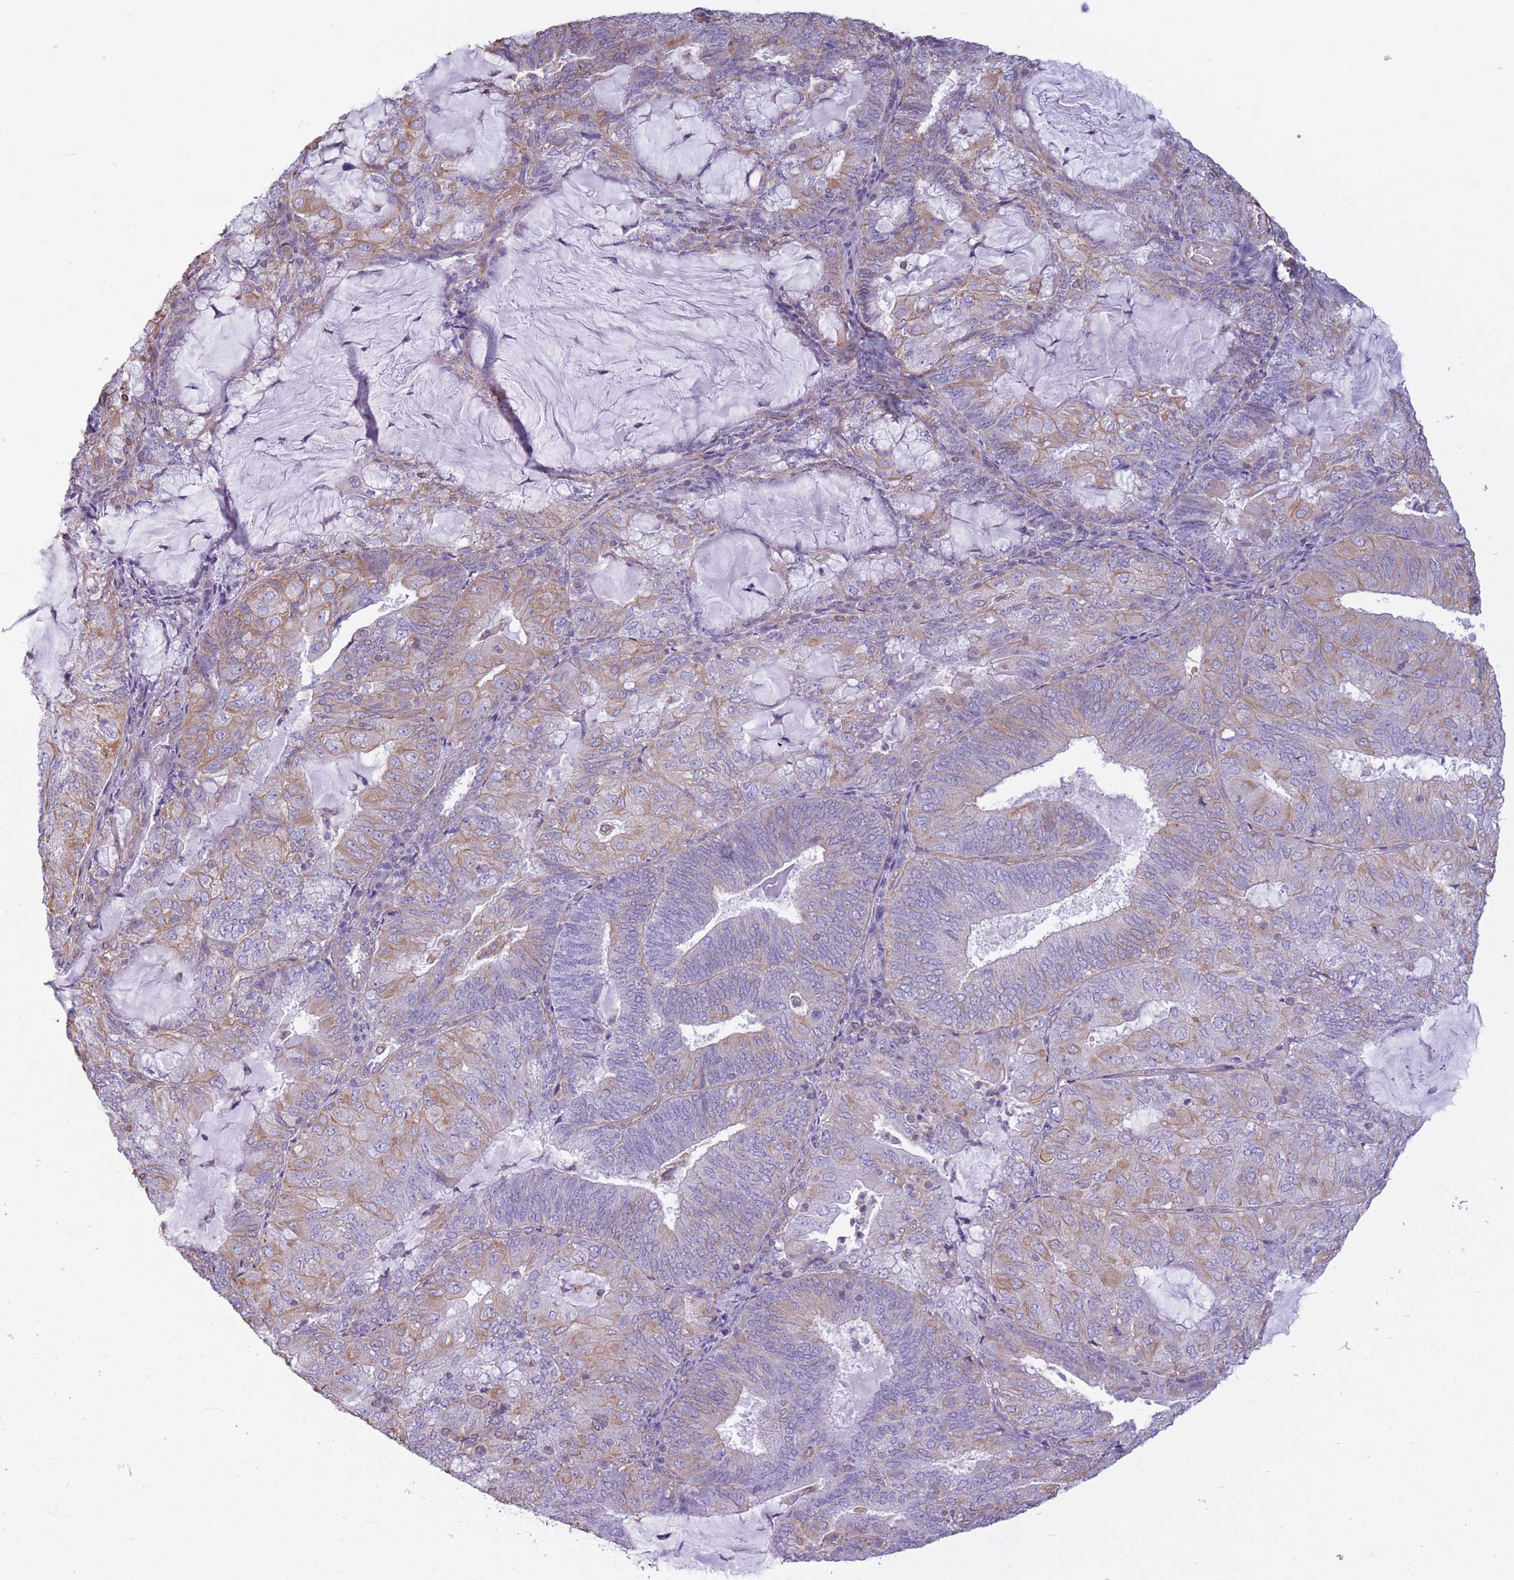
{"staining": {"intensity": "moderate", "quantity": "<25%", "location": "cytoplasmic/membranous"}, "tissue": "endometrial cancer", "cell_type": "Tumor cells", "image_type": "cancer", "snomed": [{"axis": "morphology", "description": "Adenocarcinoma, NOS"}, {"axis": "topography", "description": "Endometrium"}], "caption": "Brown immunohistochemical staining in human endometrial adenocarcinoma exhibits moderate cytoplasmic/membranous expression in about <25% of tumor cells.", "gene": "ADD1", "patient": {"sex": "female", "age": 81}}